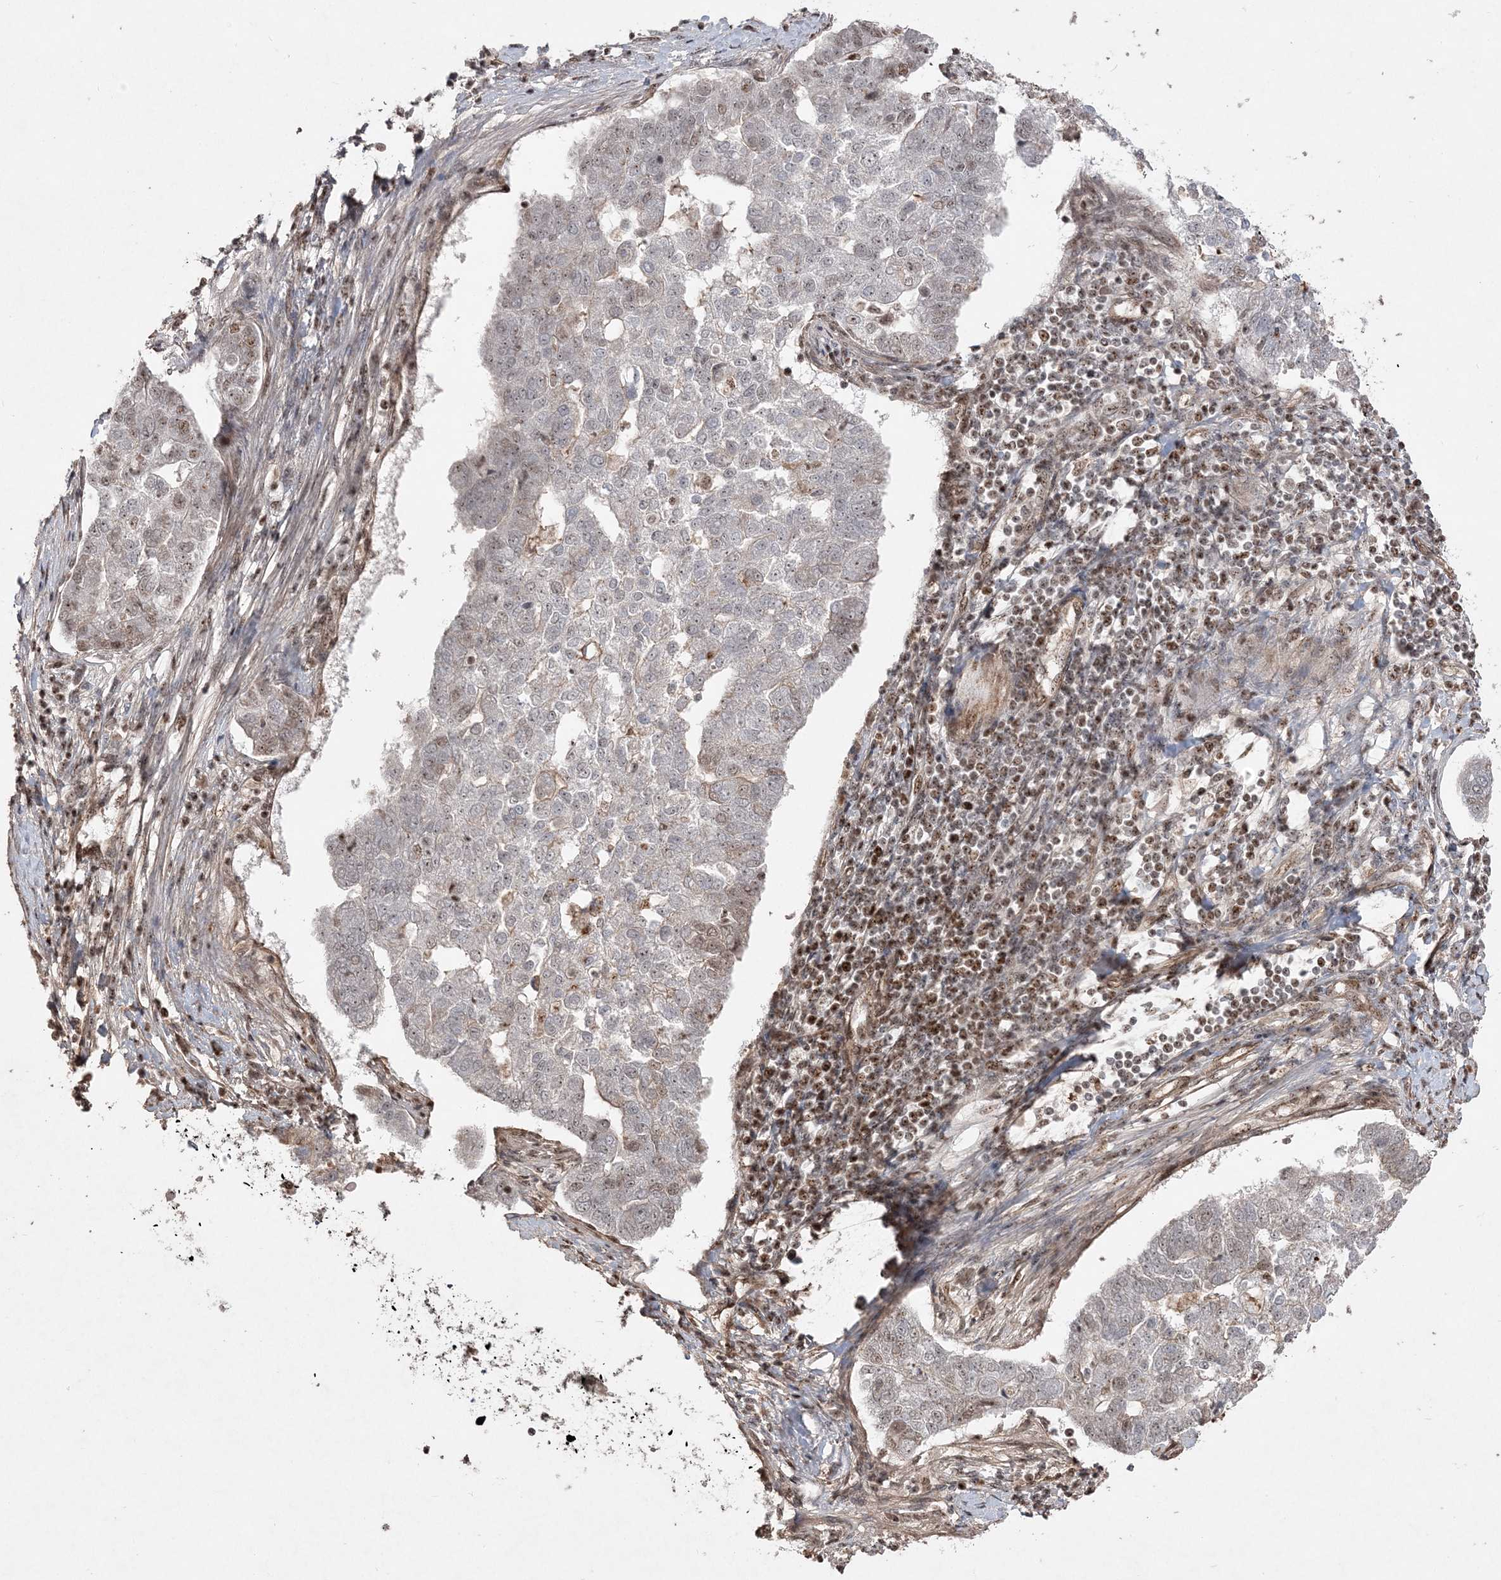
{"staining": {"intensity": "weak", "quantity": "25%-75%", "location": "nuclear"}, "tissue": "pancreatic cancer", "cell_type": "Tumor cells", "image_type": "cancer", "snomed": [{"axis": "morphology", "description": "Adenocarcinoma, NOS"}, {"axis": "topography", "description": "Pancreas"}], "caption": "Protein expression by immunohistochemistry (IHC) displays weak nuclear staining in about 25%-75% of tumor cells in pancreatic adenocarcinoma.", "gene": "RBM17", "patient": {"sex": "female", "age": 61}}